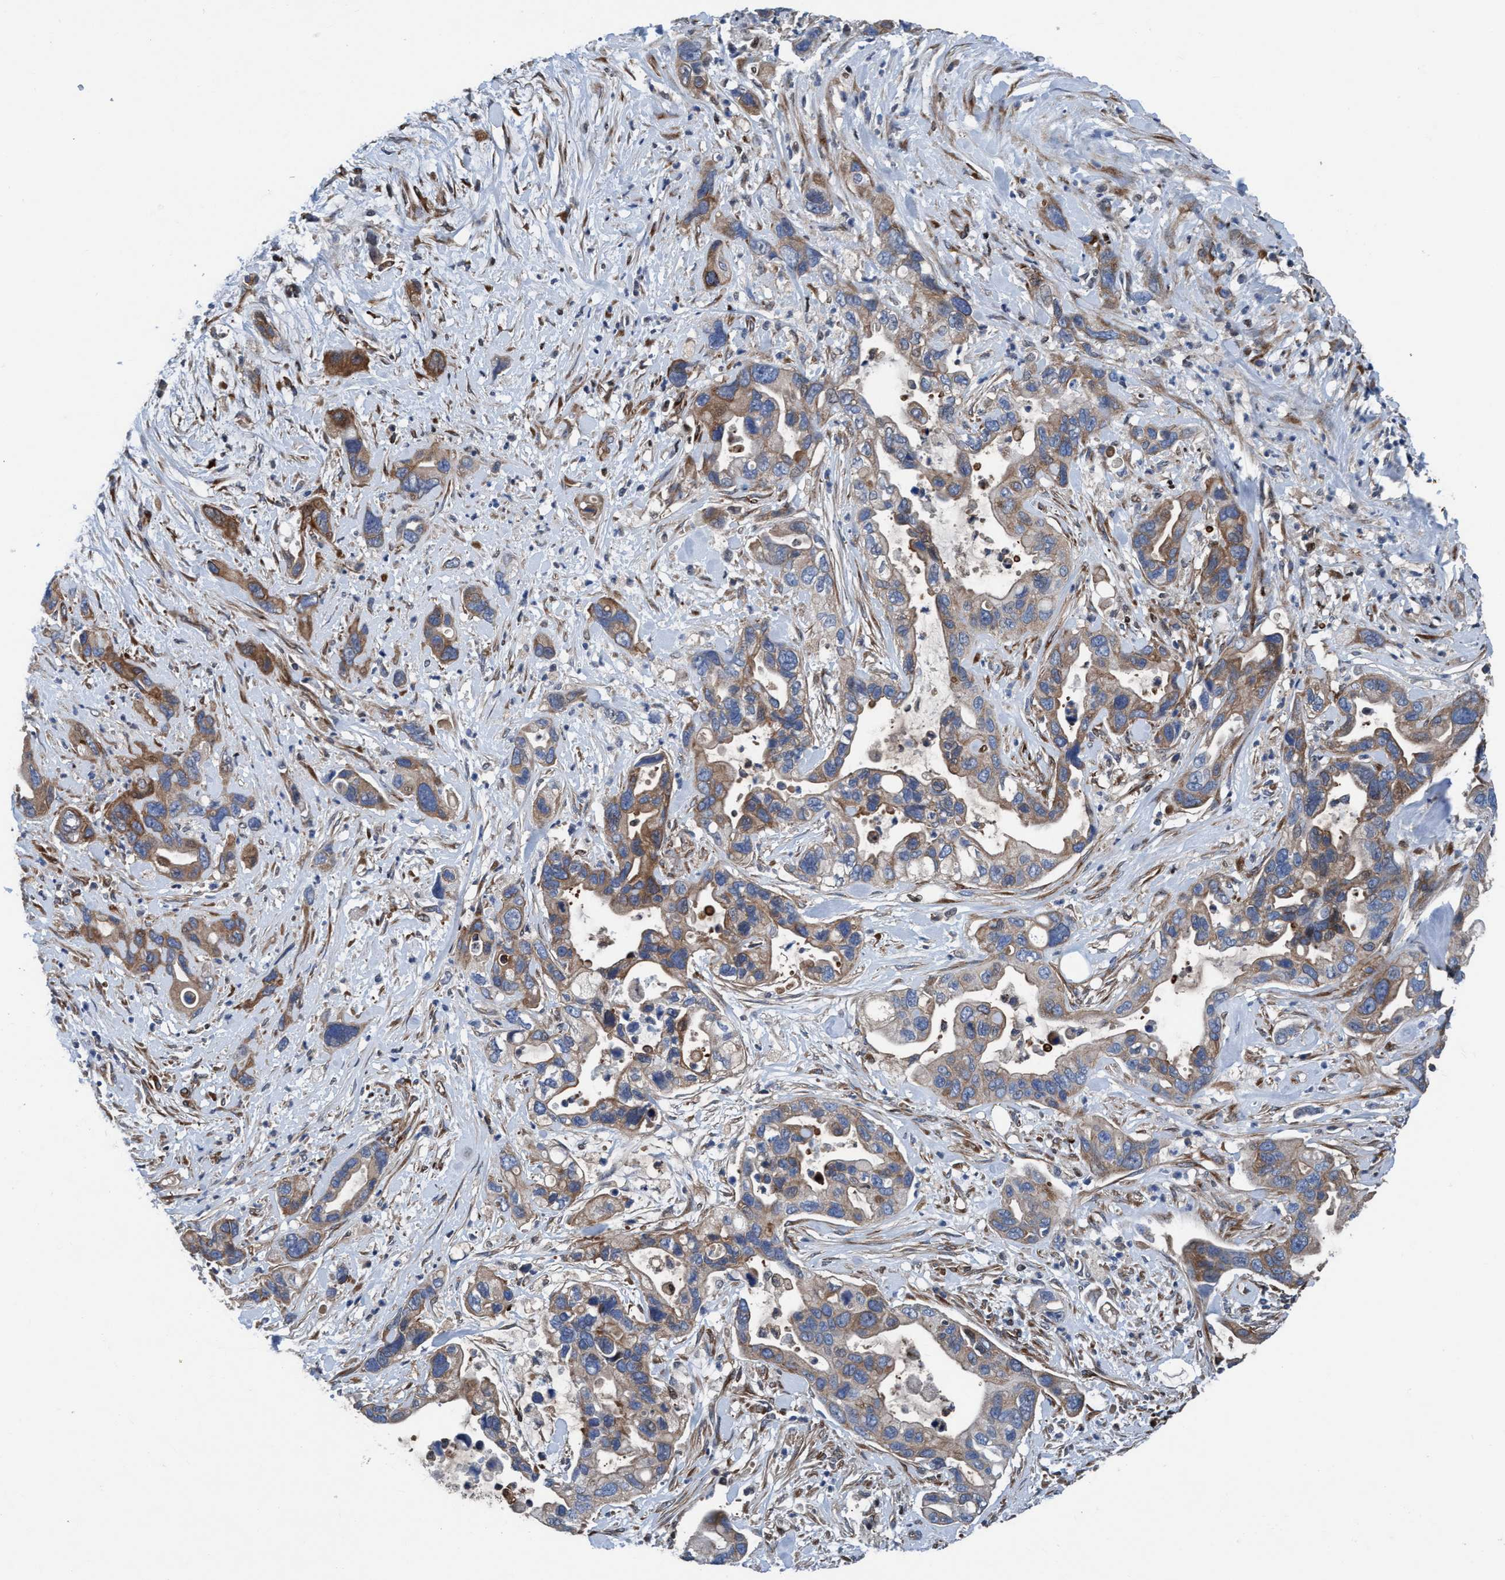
{"staining": {"intensity": "moderate", "quantity": ">75%", "location": "cytoplasmic/membranous"}, "tissue": "pancreatic cancer", "cell_type": "Tumor cells", "image_type": "cancer", "snomed": [{"axis": "morphology", "description": "Adenocarcinoma, NOS"}, {"axis": "topography", "description": "Pancreas"}], "caption": "Protein expression analysis of human pancreatic cancer reveals moderate cytoplasmic/membranous expression in approximately >75% of tumor cells. The staining was performed using DAB to visualize the protein expression in brown, while the nuclei were stained in blue with hematoxylin (Magnification: 20x).", "gene": "NMT1", "patient": {"sex": "female", "age": 70}}